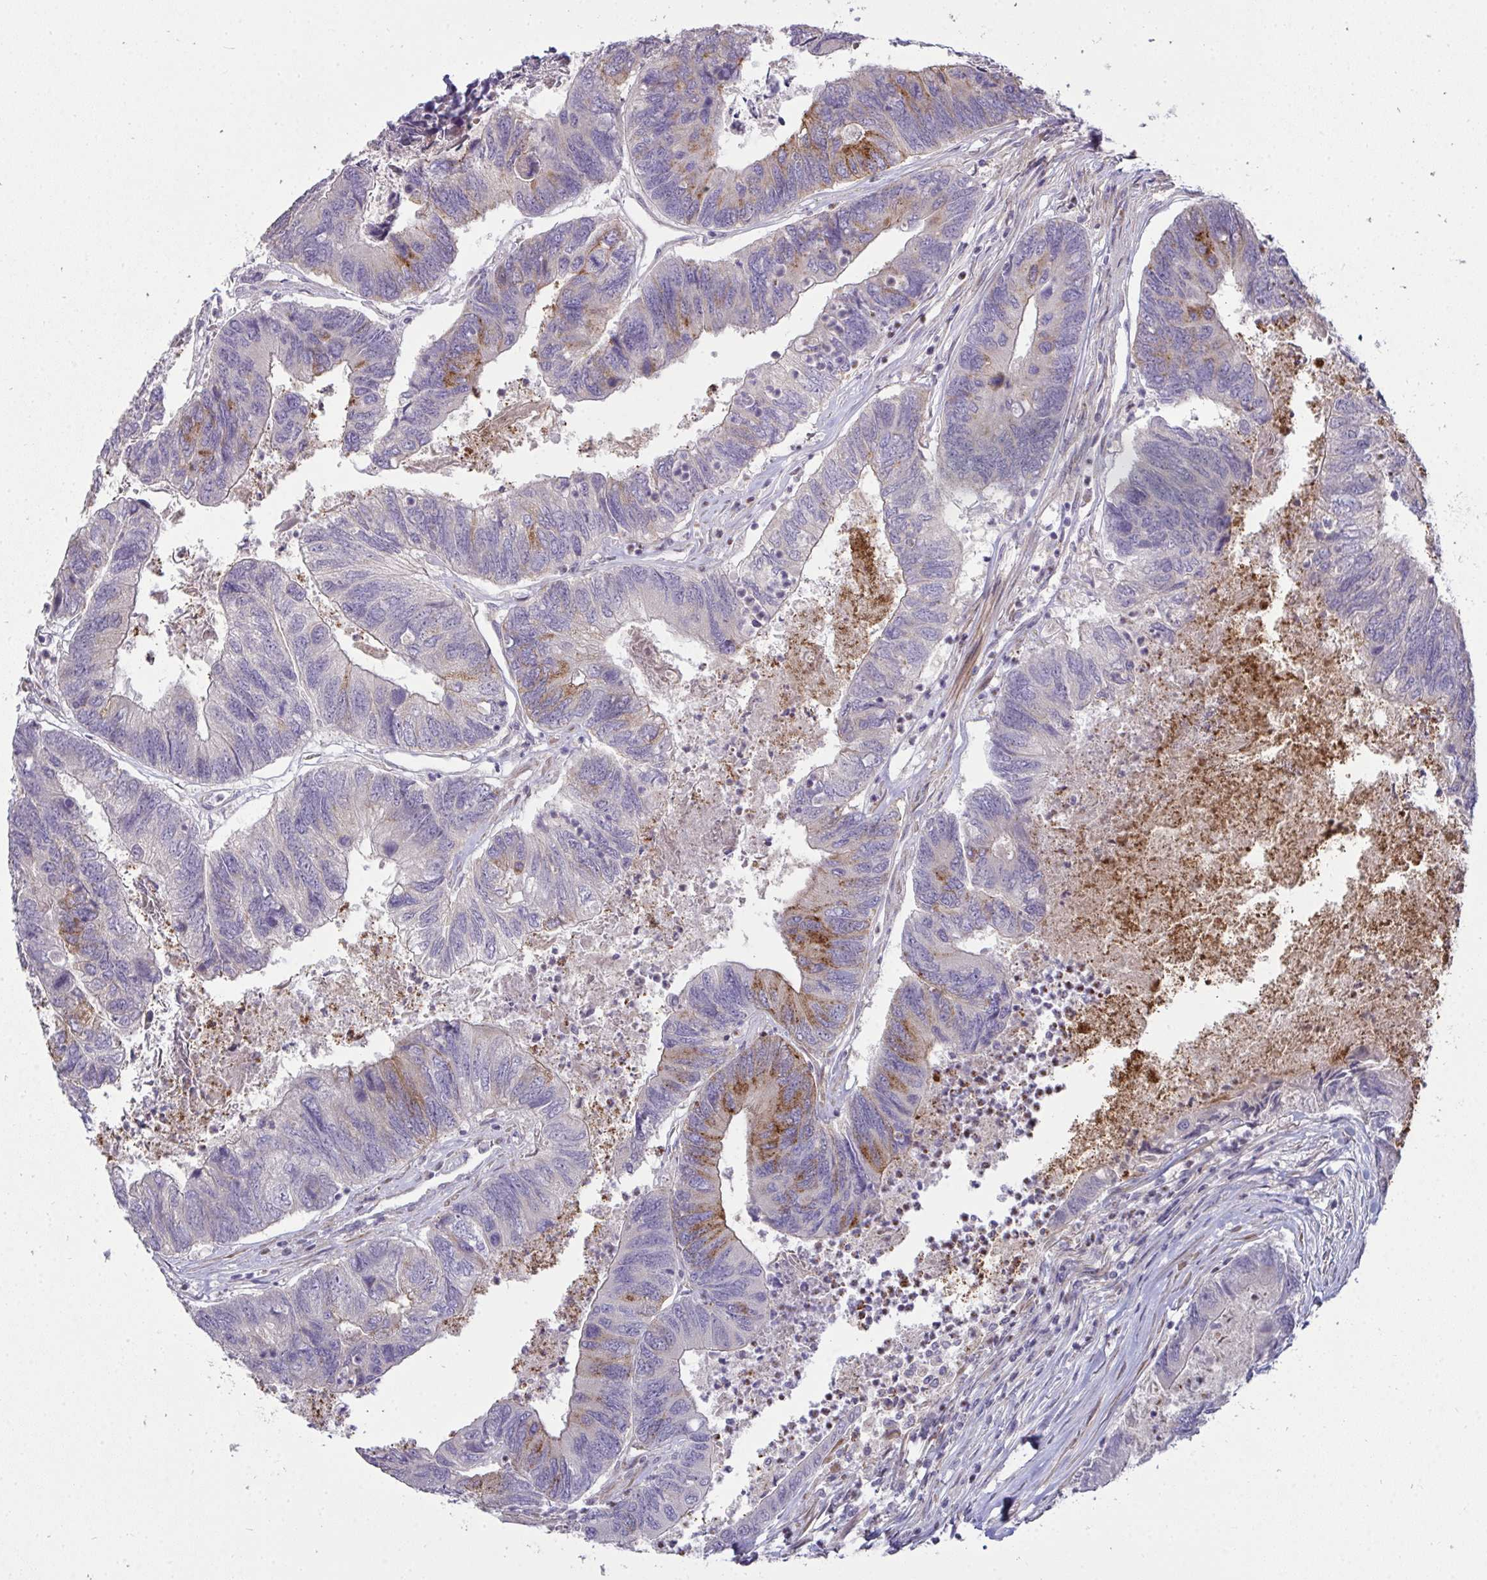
{"staining": {"intensity": "moderate", "quantity": "<25%", "location": "cytoplasmic/membranous"}, "tissue": "colorectal cancer", "cell_type": "Tumor cells", "image_type": "cancer", "snomed": [{"axis": "morphology", "description": "Adenocarcinoma, NOS"}, {"axis": "topography", "description": "Colon"}], "caption": "An immunohistochemistry image of tumor tissue is shown. Protein staining in brown highlights moderate cytoplasmic/membranous positivity in colorectal cancer within tumor cells. (DAB = brown stain, brightfield microscopy at high magnification).", "gene": "SH2D1B", "patient": {"sex": "female", "age": 67}}